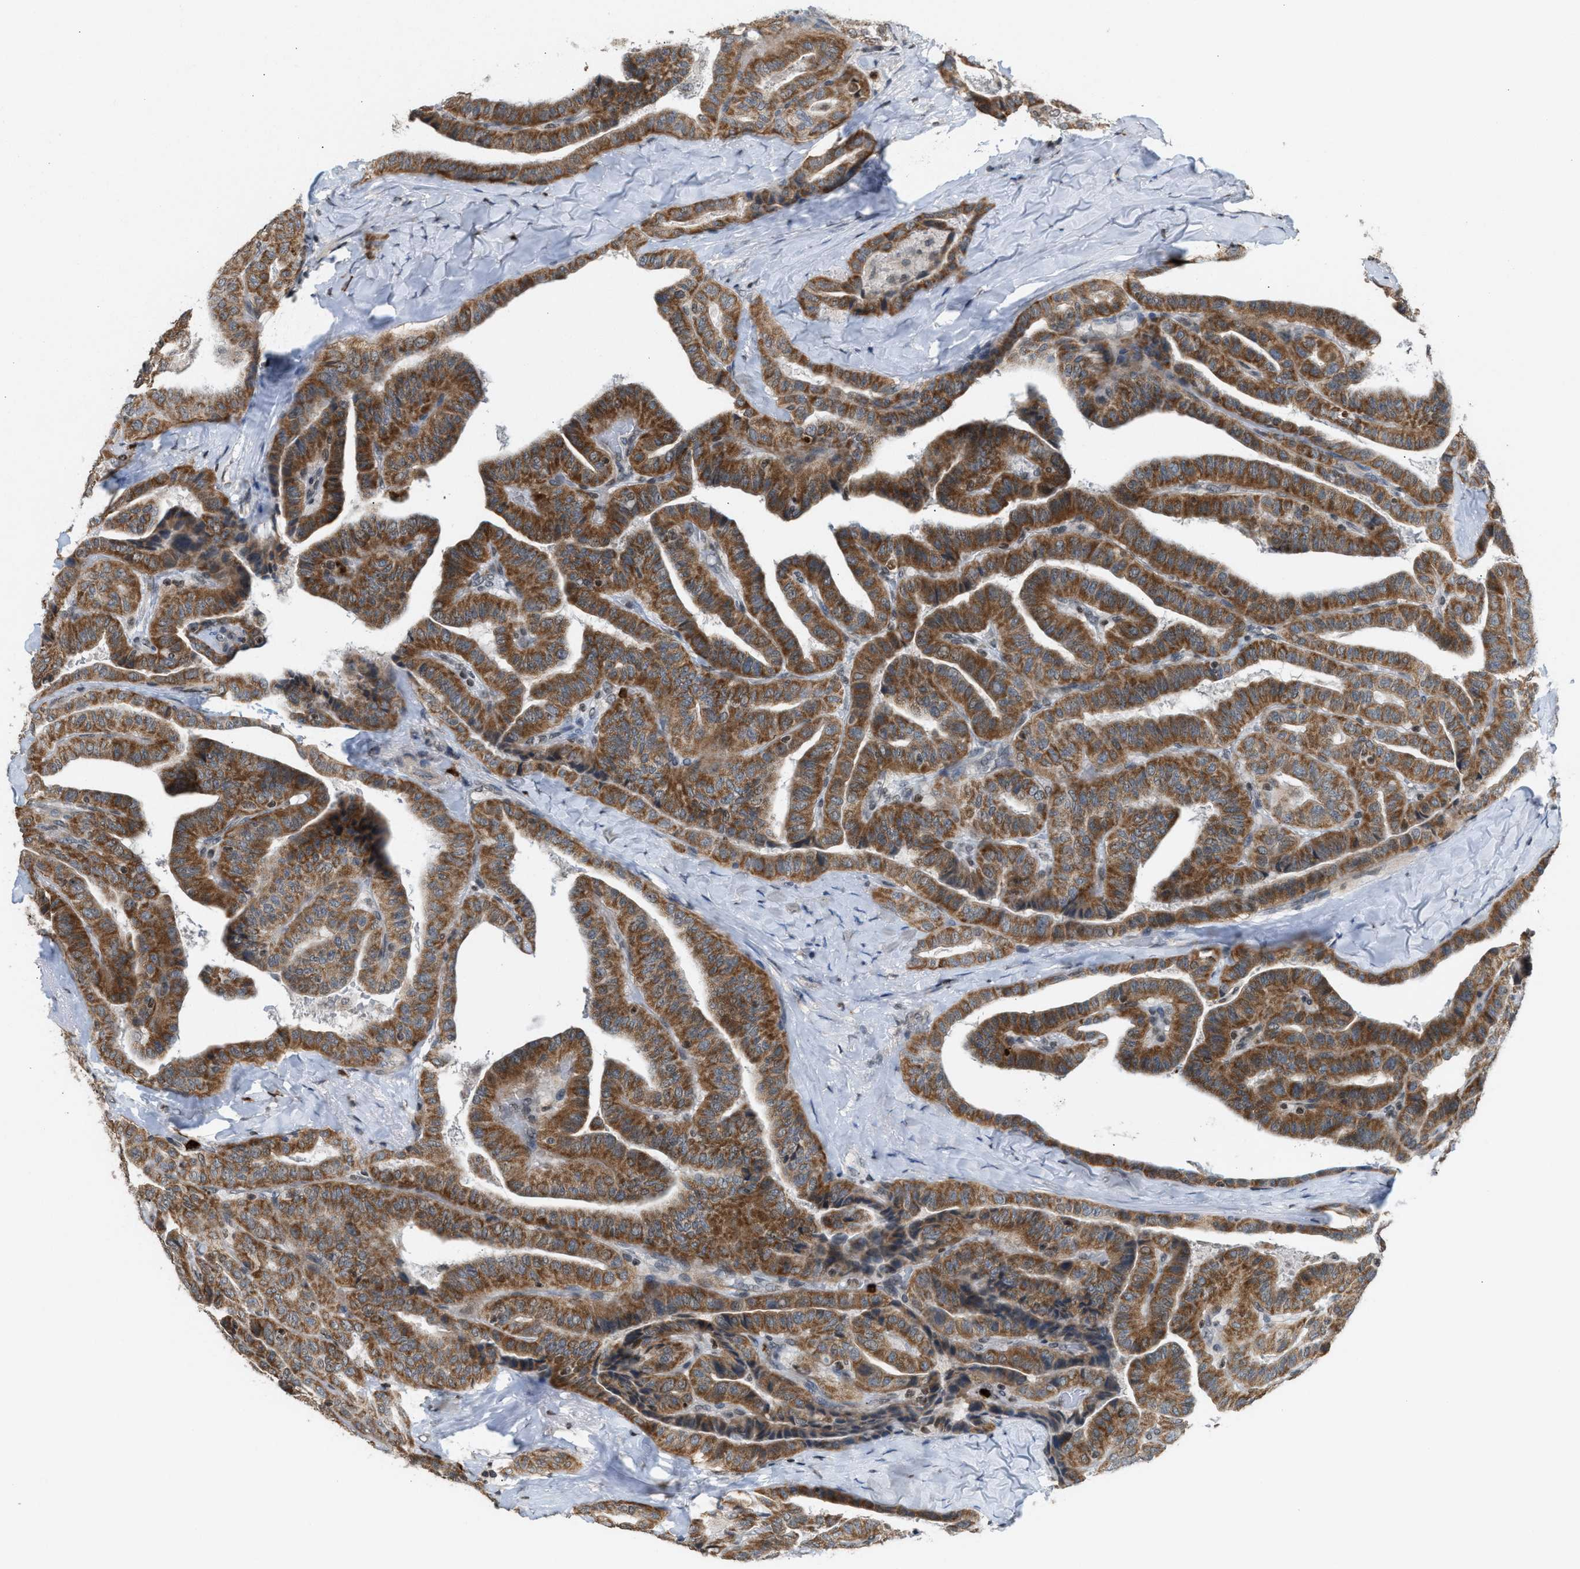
{"staining": {"intensity": "moderate", "quantity": ">75%", "location": "cytoplasmic/membranous"}, "tissue": "thyroid cancer", "cell_type": "Tumor cells", "image_type": "cancer", "snomed": [{"axis": "morphology", "description": "Papillary adenocarcinoma, NOS"}, {"axis": "topography", "description": "Thyroid gland"}], "caption": "This micrograph demonstrates immunohistochemistry staining of human papillary adenocarcinoma (thyroid), with medium moderate cytoplasmic/membranous expression in about >75% of tumor cells.", "gene": "PRUNE2", "patient": {"sex": "male", "age": 77}}